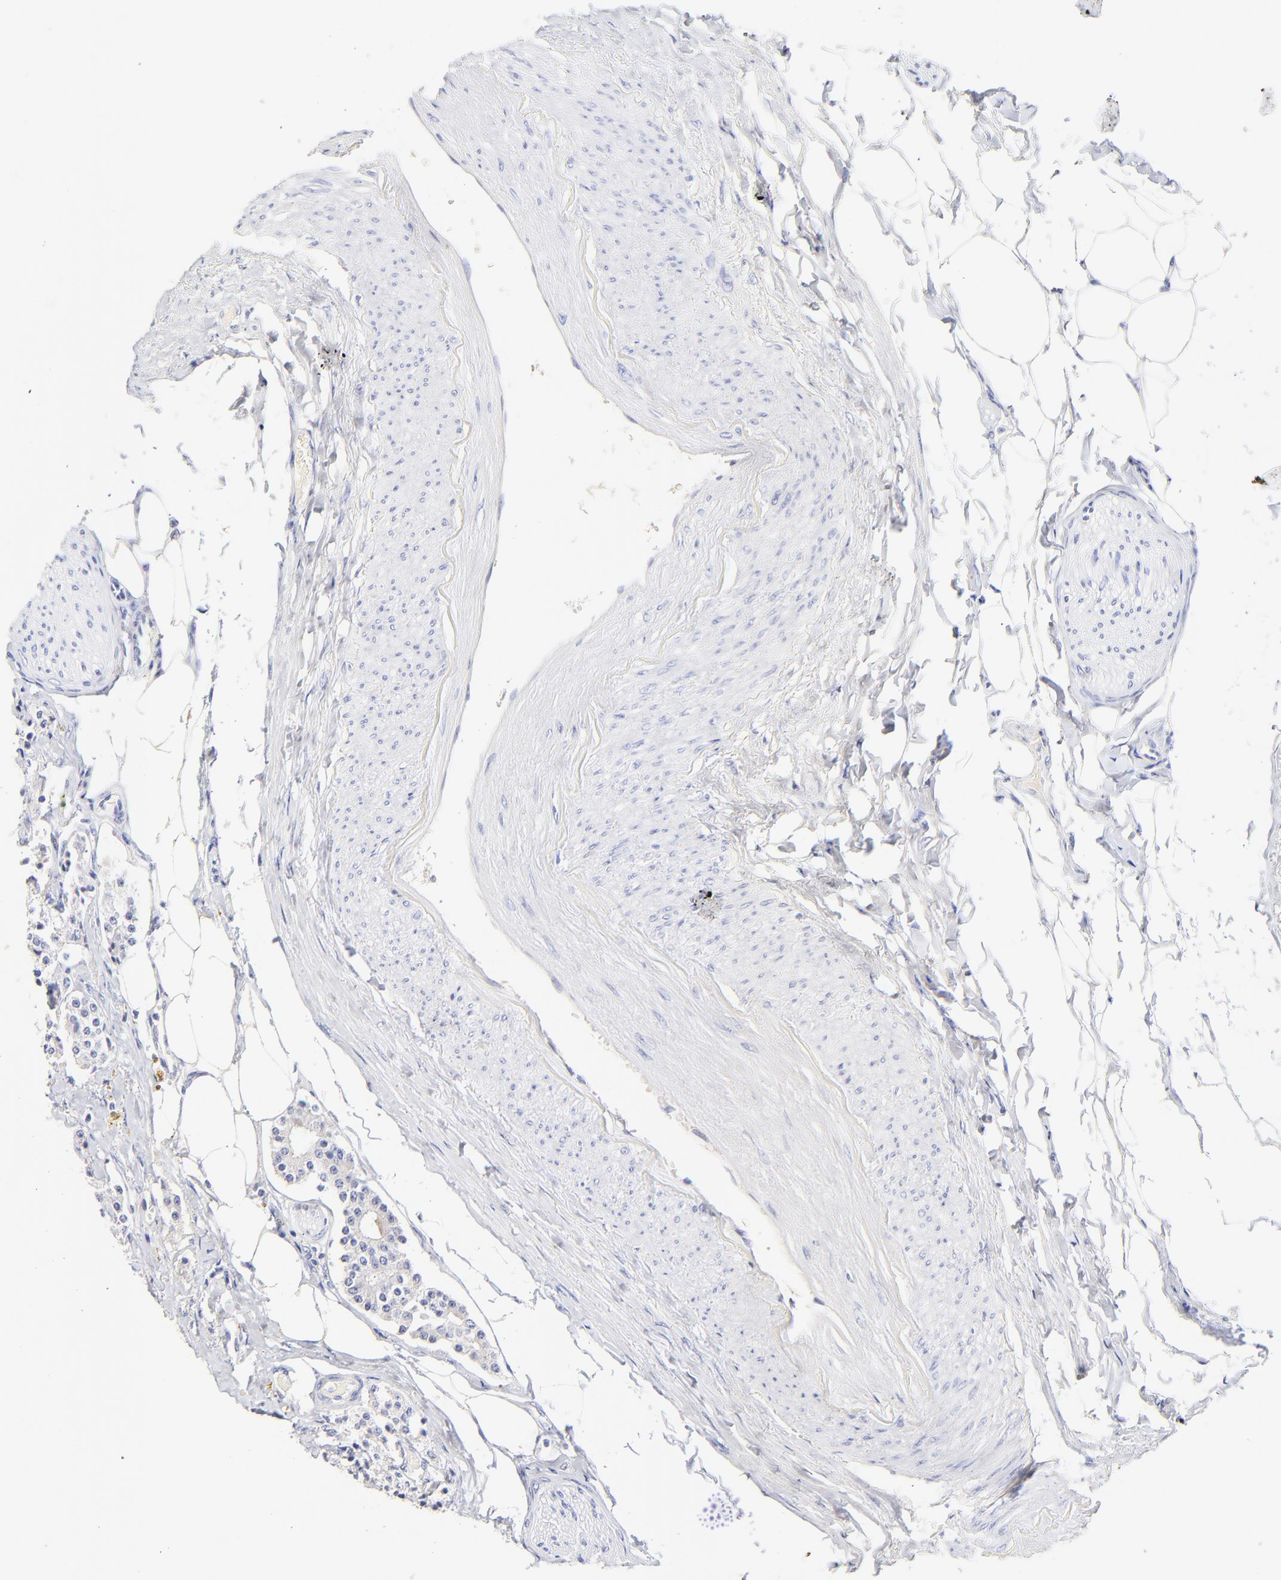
{"staining": {"intensity": "negative", "quantity": "none", "location": "none"}, "tissue": "carcinoid", "cell_type": "Tumor cells", "image_type": "cancer", "snomed": [{"axis": "morphology", "description": "Carcinoid, malignant, NOS"}, {"axis": "topography", "description": "Colon"}], "caption": "IHC of human malignant carcinoid displays no staining in tumor cells.", "gene": "ASB9", "patient": {"sex": "female", "age": 61}}